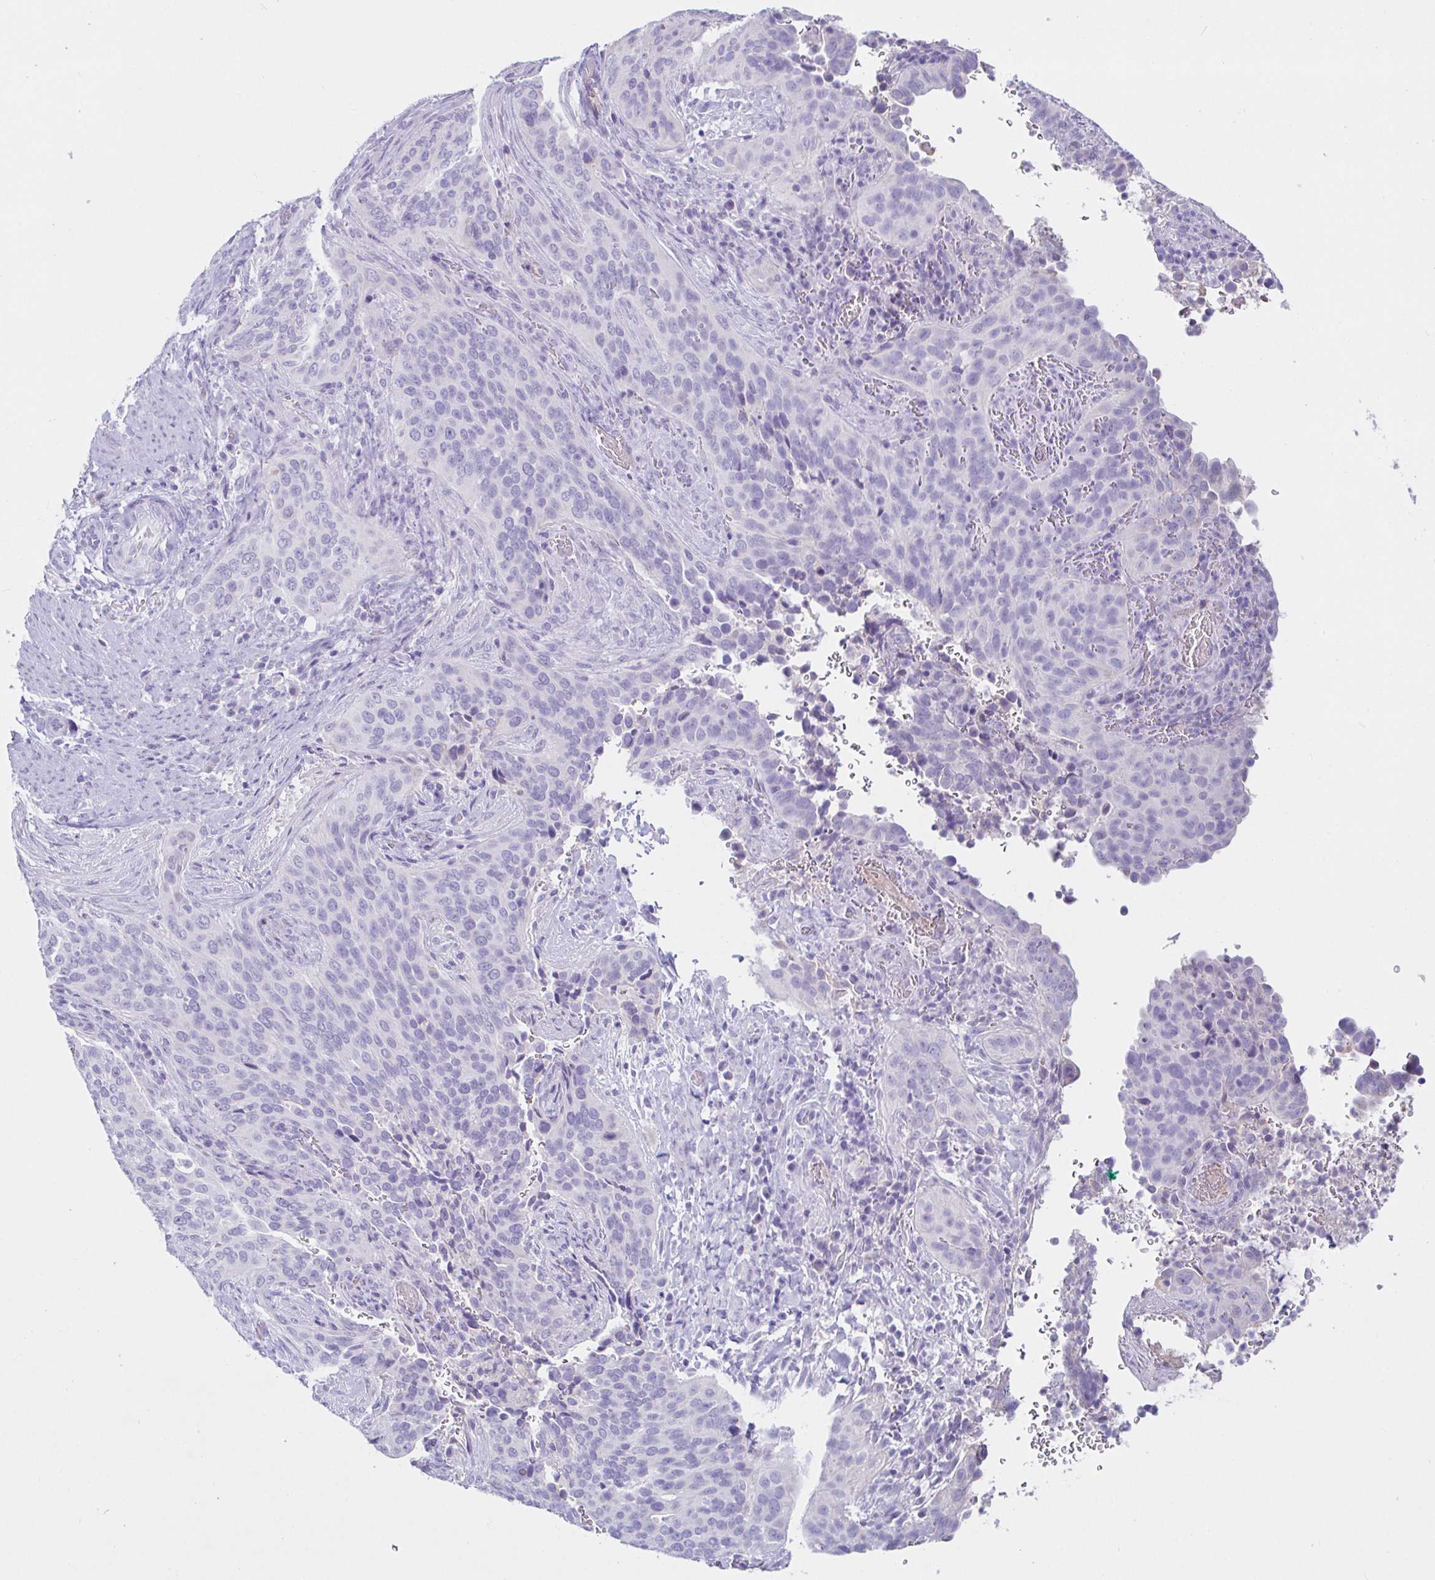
{"staining": {"intensity": "negative", "quantity": "none", "location": "none"}, "tissue": "cervical cancer", "cell_type": "Tumor cells", "image_type": "cancer", "snomed": [{"axis": "morphology", "description": "Squamous cell carcinoma, NOS"}, {"axis": "topography", "description": "Cervix"}], "caption": "Micrograph shows no protein staining in tumor cells of squamous cell carcinoma (cervical) tissue.", "gene": "SAA4", "patient": {"sex": "female", "age": 38}}